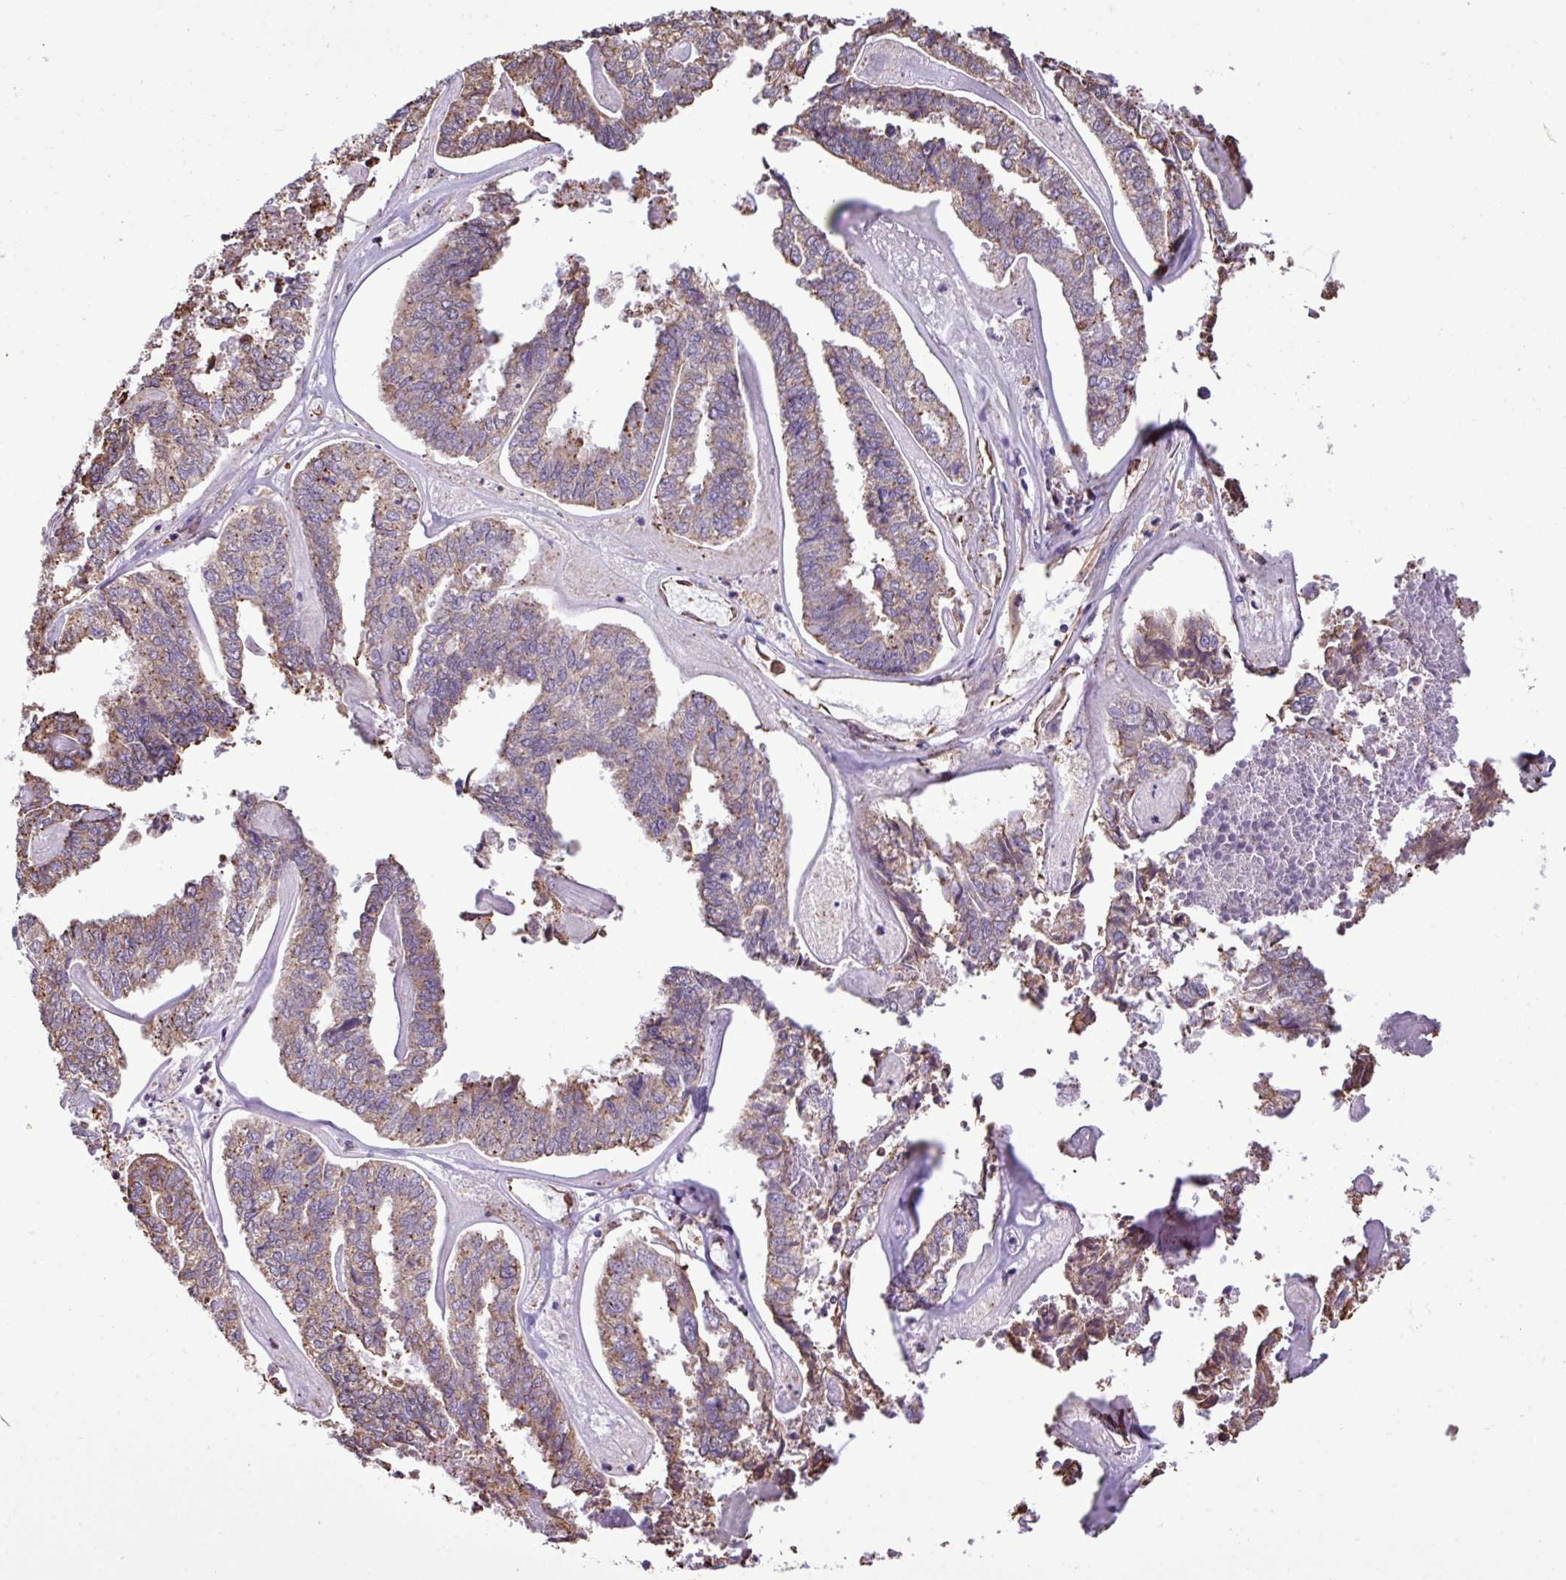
{"staining": {"intensity": "weak", "quantity": "25%-75%", "location": "cytoplasmic/membranous"}, "tissue": "endometrial cancer", "cell_type": "Tumor cells", "image_type": "cancer", "snomed": [{"axis": "morphology", "description": "Adenocarcinoma, NOS"}, {"axis": "topography", "description": "Endometrium"}], "caption": "Human endometrial cancer stained with a brown dye shows weak cytoplasmic/membranous positive staining in approximately 25%-75% of tumor cells.", "gene": "ZSCAN5A", "patient": {"sex": "female", "age": 73}}